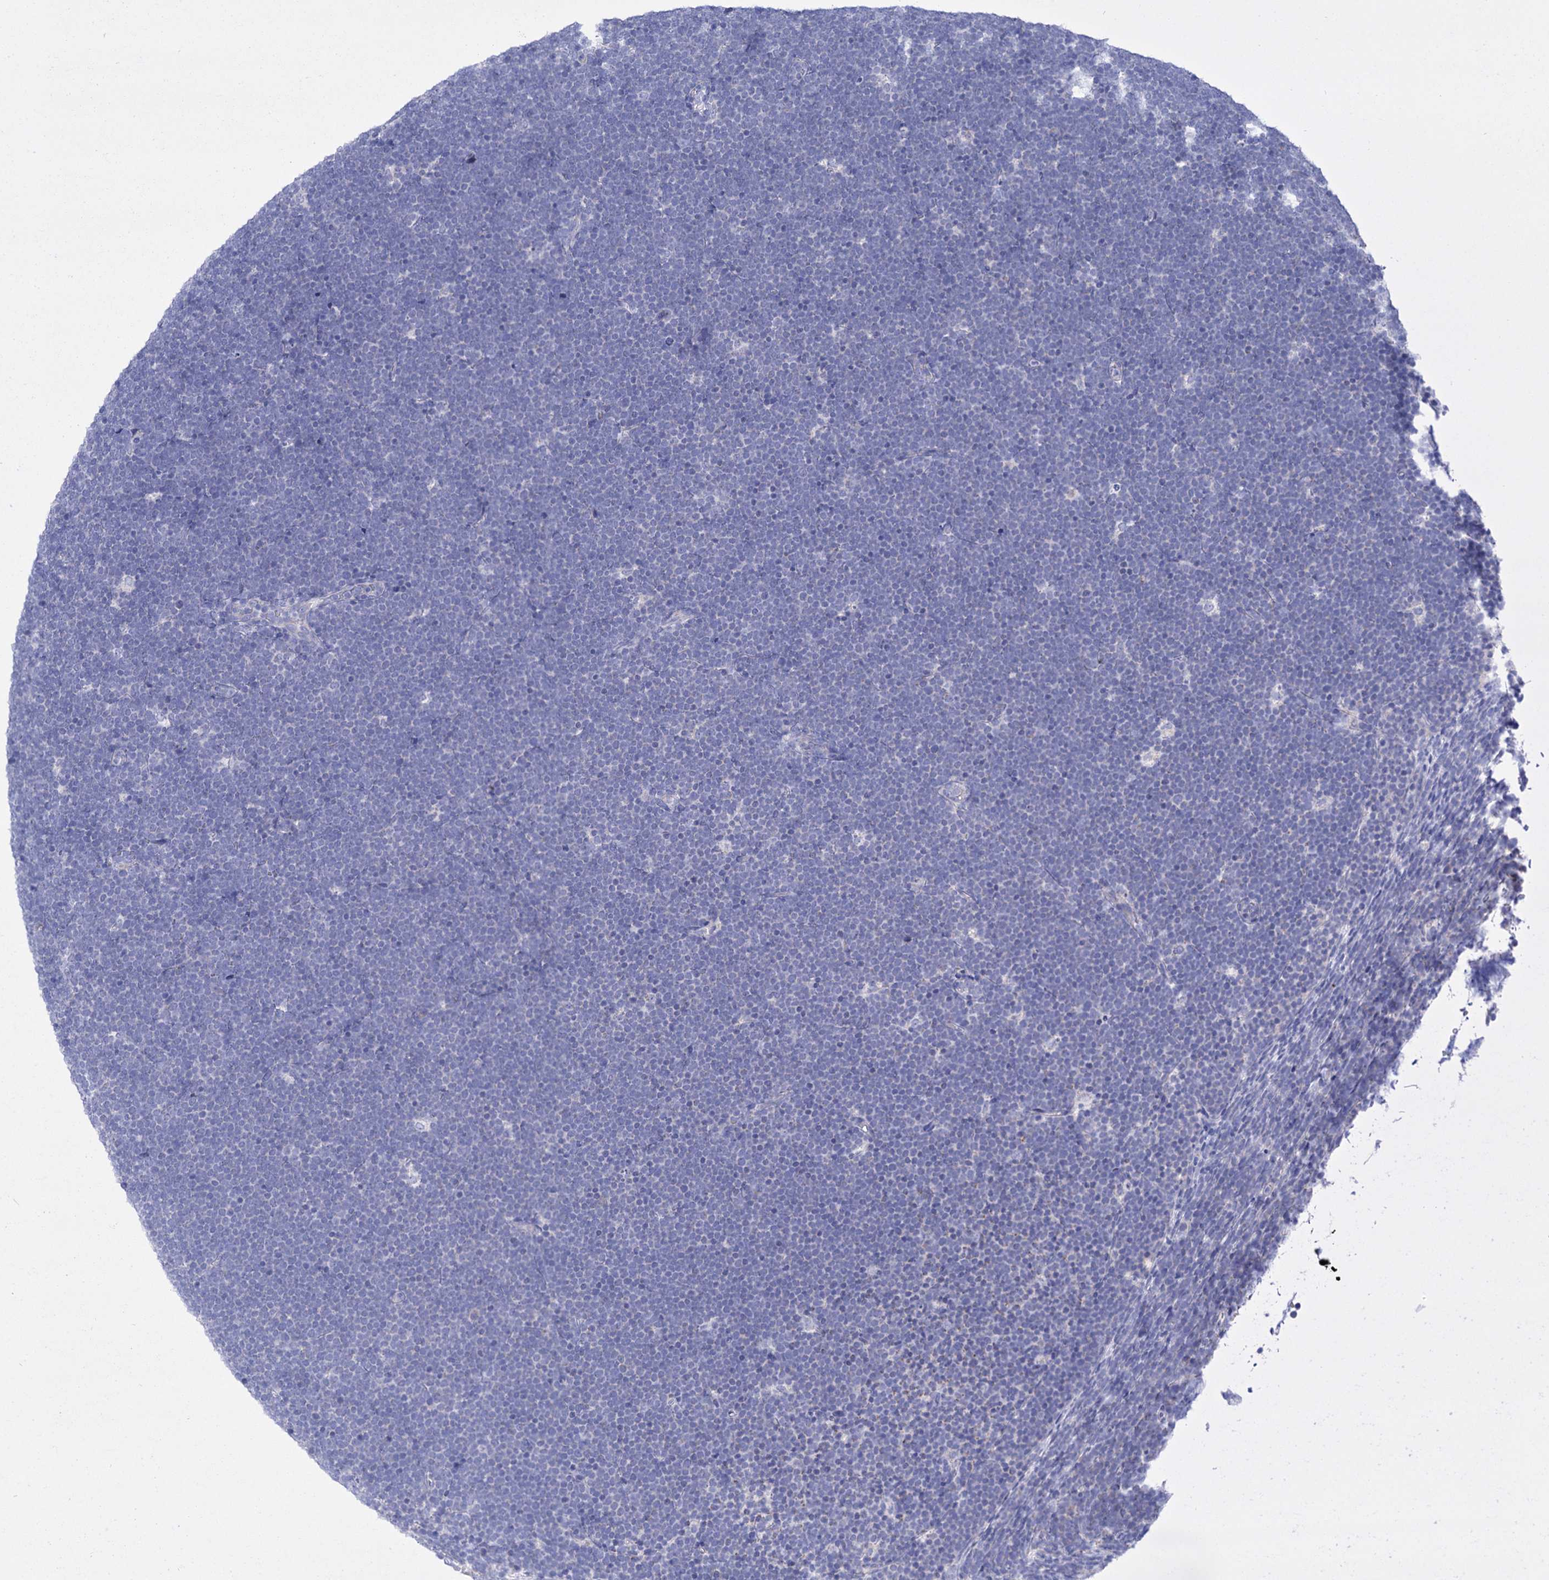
{"staining": {"intensity": "negative", "quantity": "none", "location": "none"}, "tissue": "lymphoma", "cell_type": "Tumor cells", "image_type": "cancer", "snomed": [{"axis": "morphology", "description": "Malignant lymphoma, non-Hodgkin's type, High grade"}, {"axis": "topography", "description": "Lymph node"}], "caption": "Image shows no protein expression in tumor cells of lymphoma tissue.", "gene": "YARS2", "patient": {"sex": "male", "age": 13}}